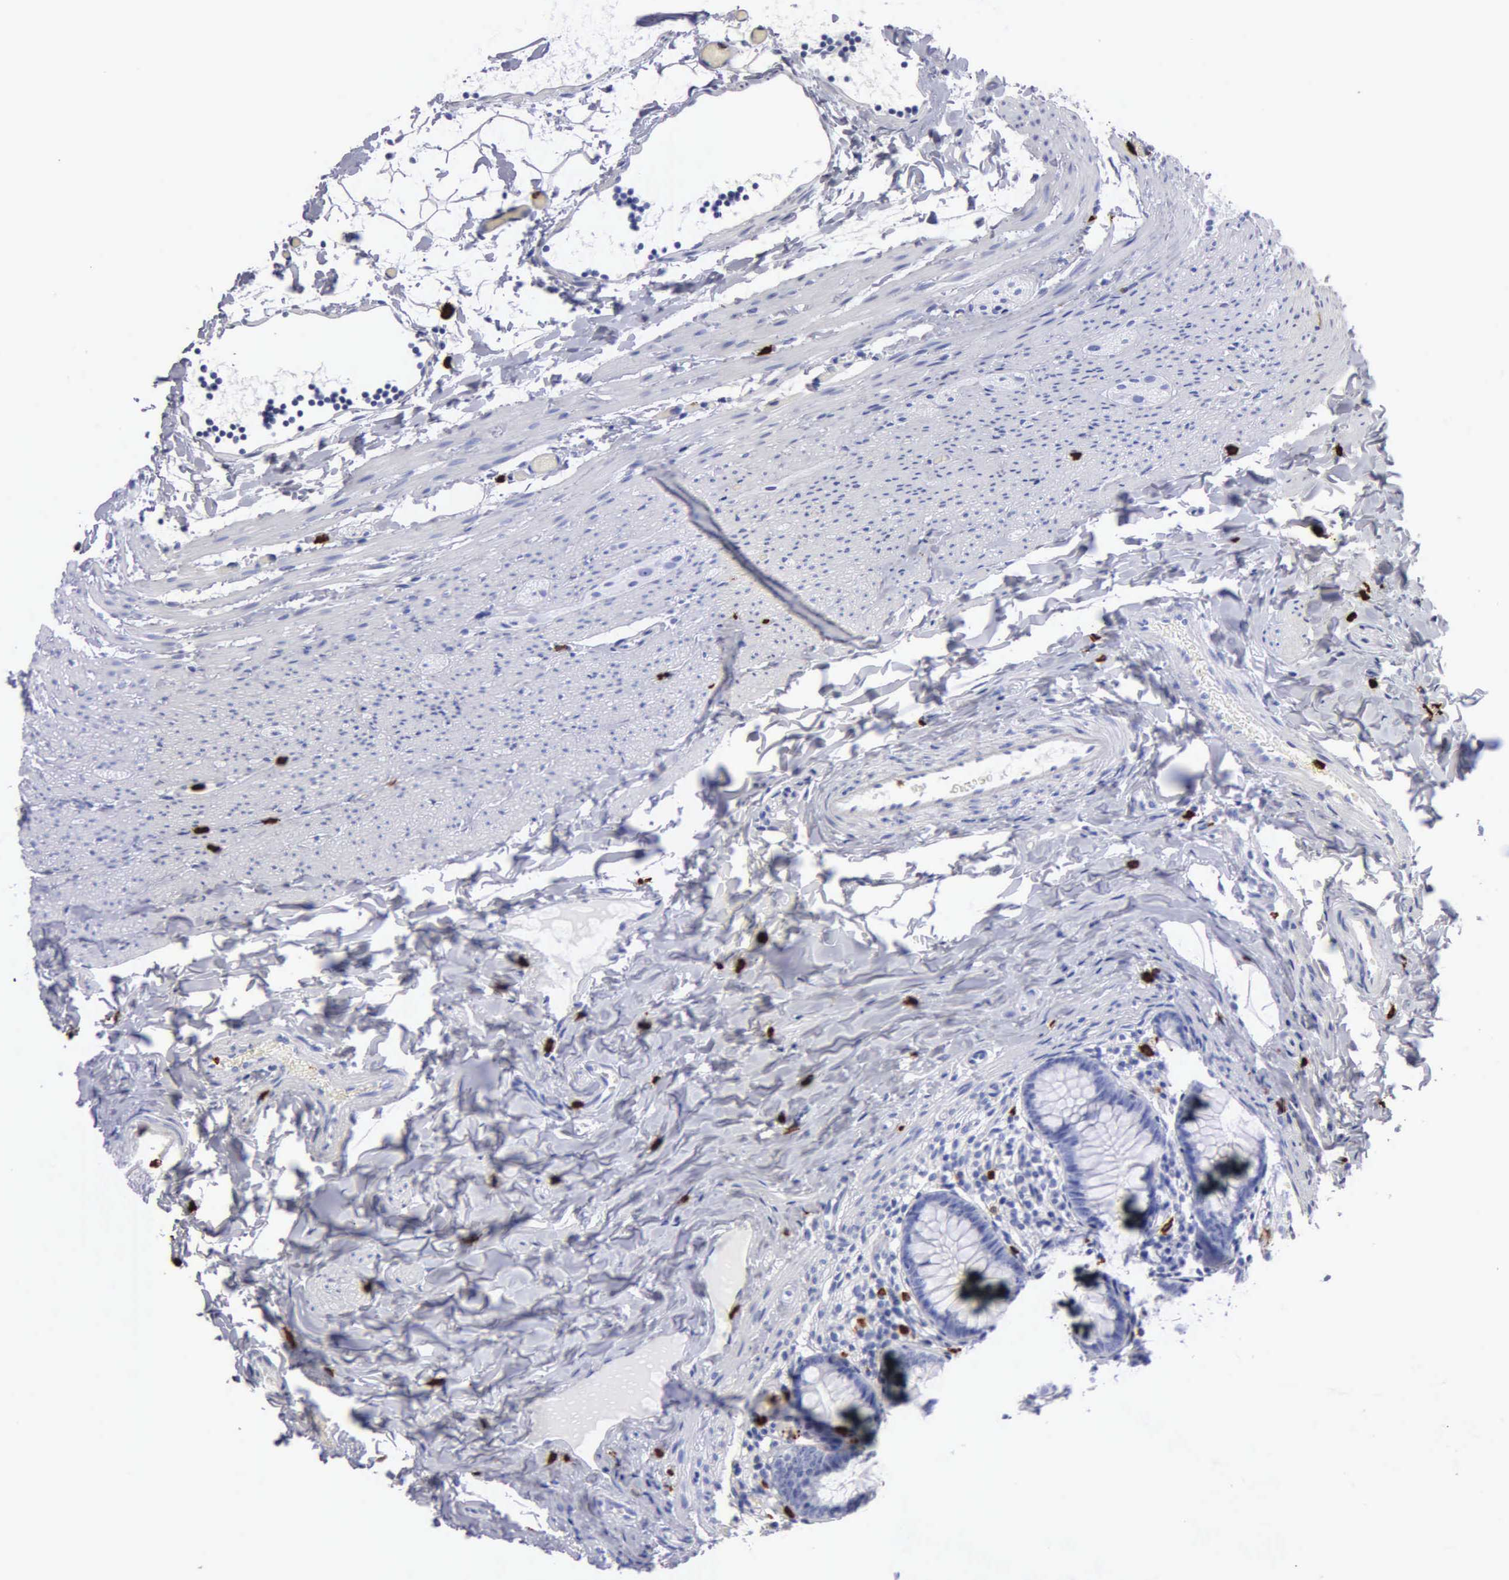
{"staining": {"intensity": "negative", "quantity": "none", "location": "none"}, "tissue": "appendix", "cell_type": "Glandular cells", "image_type": "normal", "snomed": [{"axis": "morphology", "description": "Normal tissue, NOS"}, {"axis": "topography", "description": "Appendix"}], "caption": "High magnification brightfield microscopy of unremarkable appendix stained with DAB (brown) and counterstained with hematoxylin (blue): glandular cells show no significant expression. (DAB immunohistochemistry visualized using brightfield microscopy, high magnification).", "gene": "CTSG", "patient": {"sex": "male", "age": 7}}